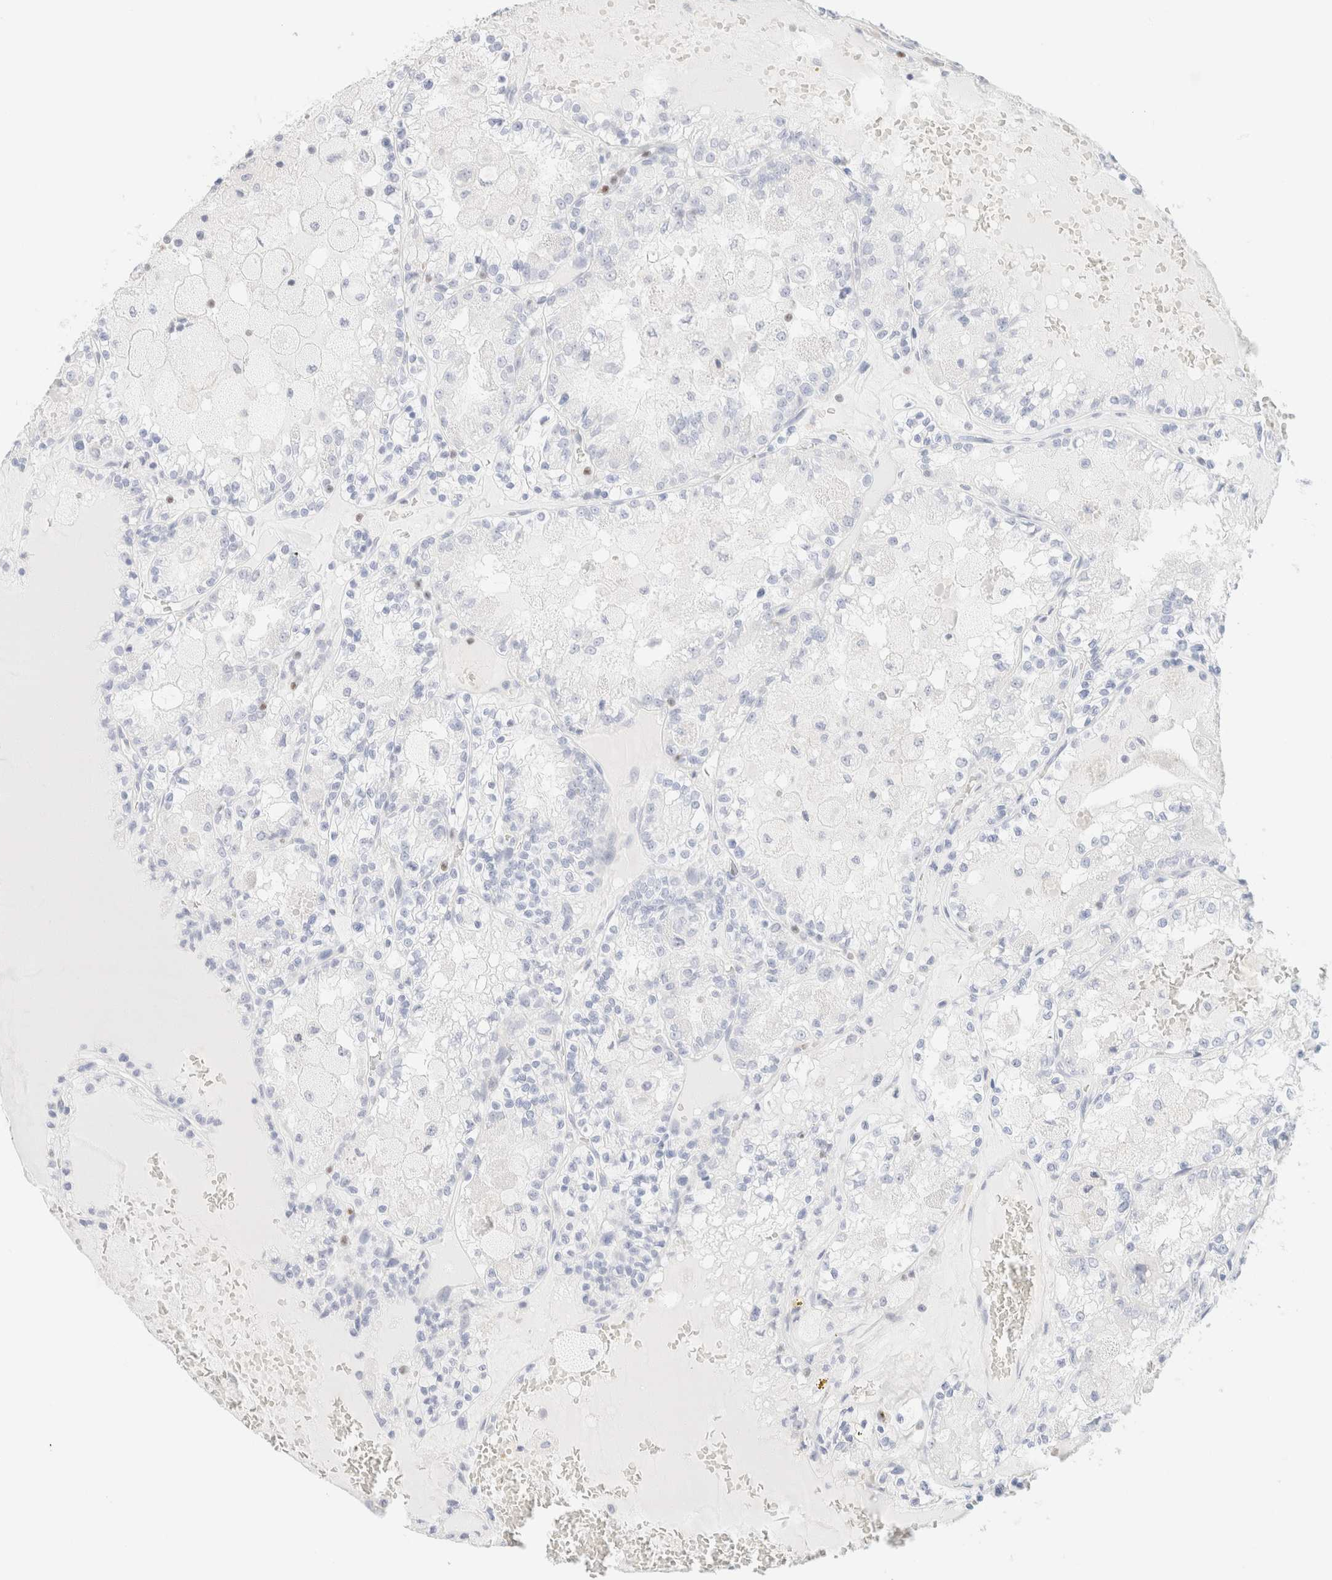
{"staining": {"intensity": "negative", "quantity": "none", "location": "none"}, "tissue": "renal cancer", "cell_type": "Tumor cells", "image_type": "cancer", "snomed": [{"axis": "morphology", "description": "Adenocarcinoma, NOS"}, {"axis": "topography", "description": "Kidney"}], "caption": "Micrograph shows no significant protein staining in tumor cells of adenocarcinoma (renal).", "gene": "IKZF3", "patient": {"sex": "female", "age": 56}}